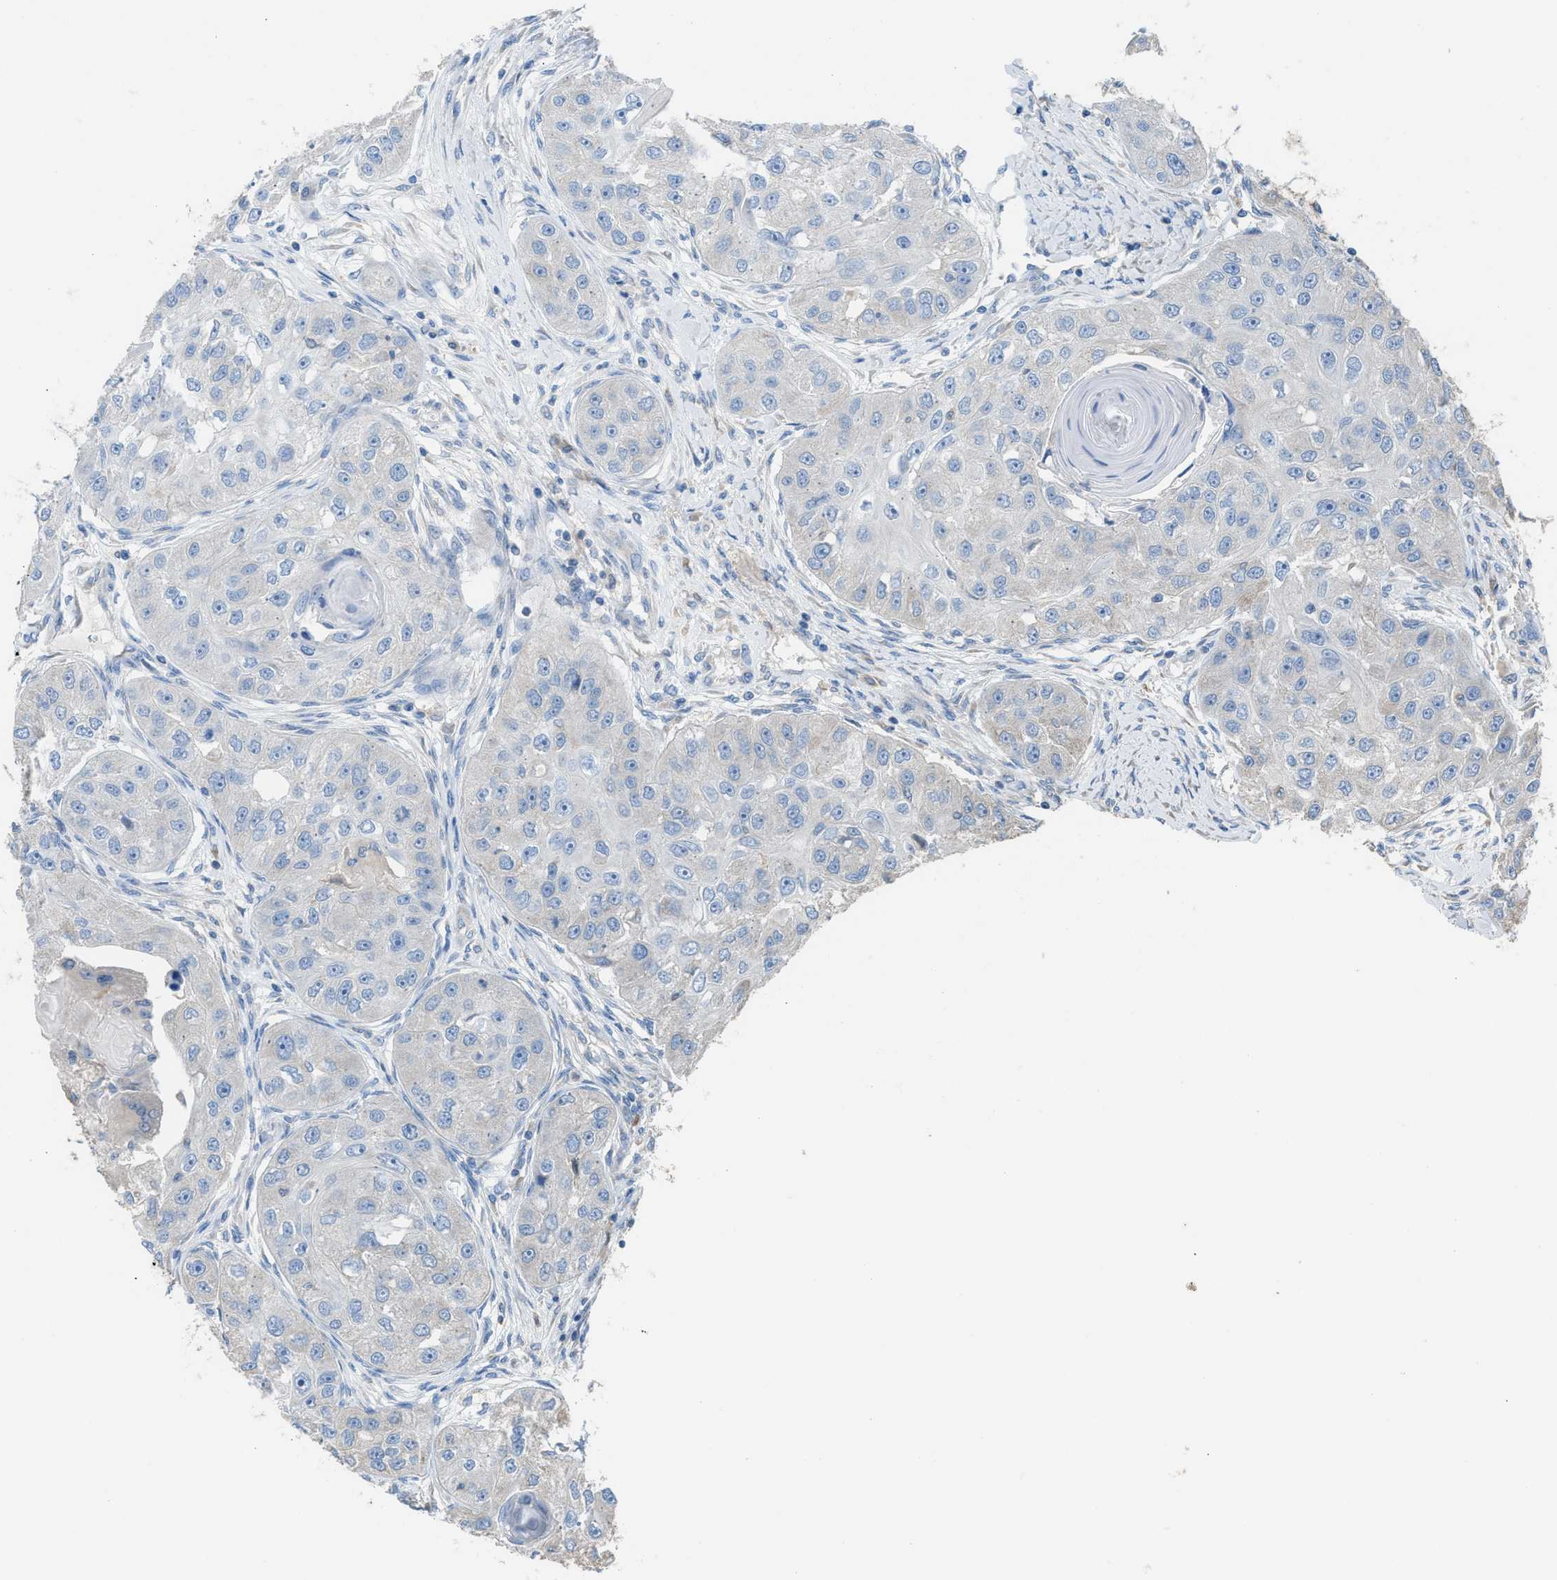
{"staining": {"intensity": "negative", "quantity": "none", "location": "none"}, "tissue": "head and neck cancer", "cell_type": "Tumor cells", "image_type": "cancer", "snomed": [{"axis": "morphology", "description": "Normal tissue, NOS"}, {"axis": "morphology", "description": "Squamous cell carcinoma, NOS"}, {"axis": "topography", "description": "Skeletal muscle"}, {"axis": "topography", "description": "Head-Neck"}], "caption": "This is an immunohistochemistry (IHC) histopathology image of head and neck cancer (squamous cell carcinoma). There is no expression in tumor cells.", "gene": "NQO2", "patient": {"sex": "male", "age": 51}}